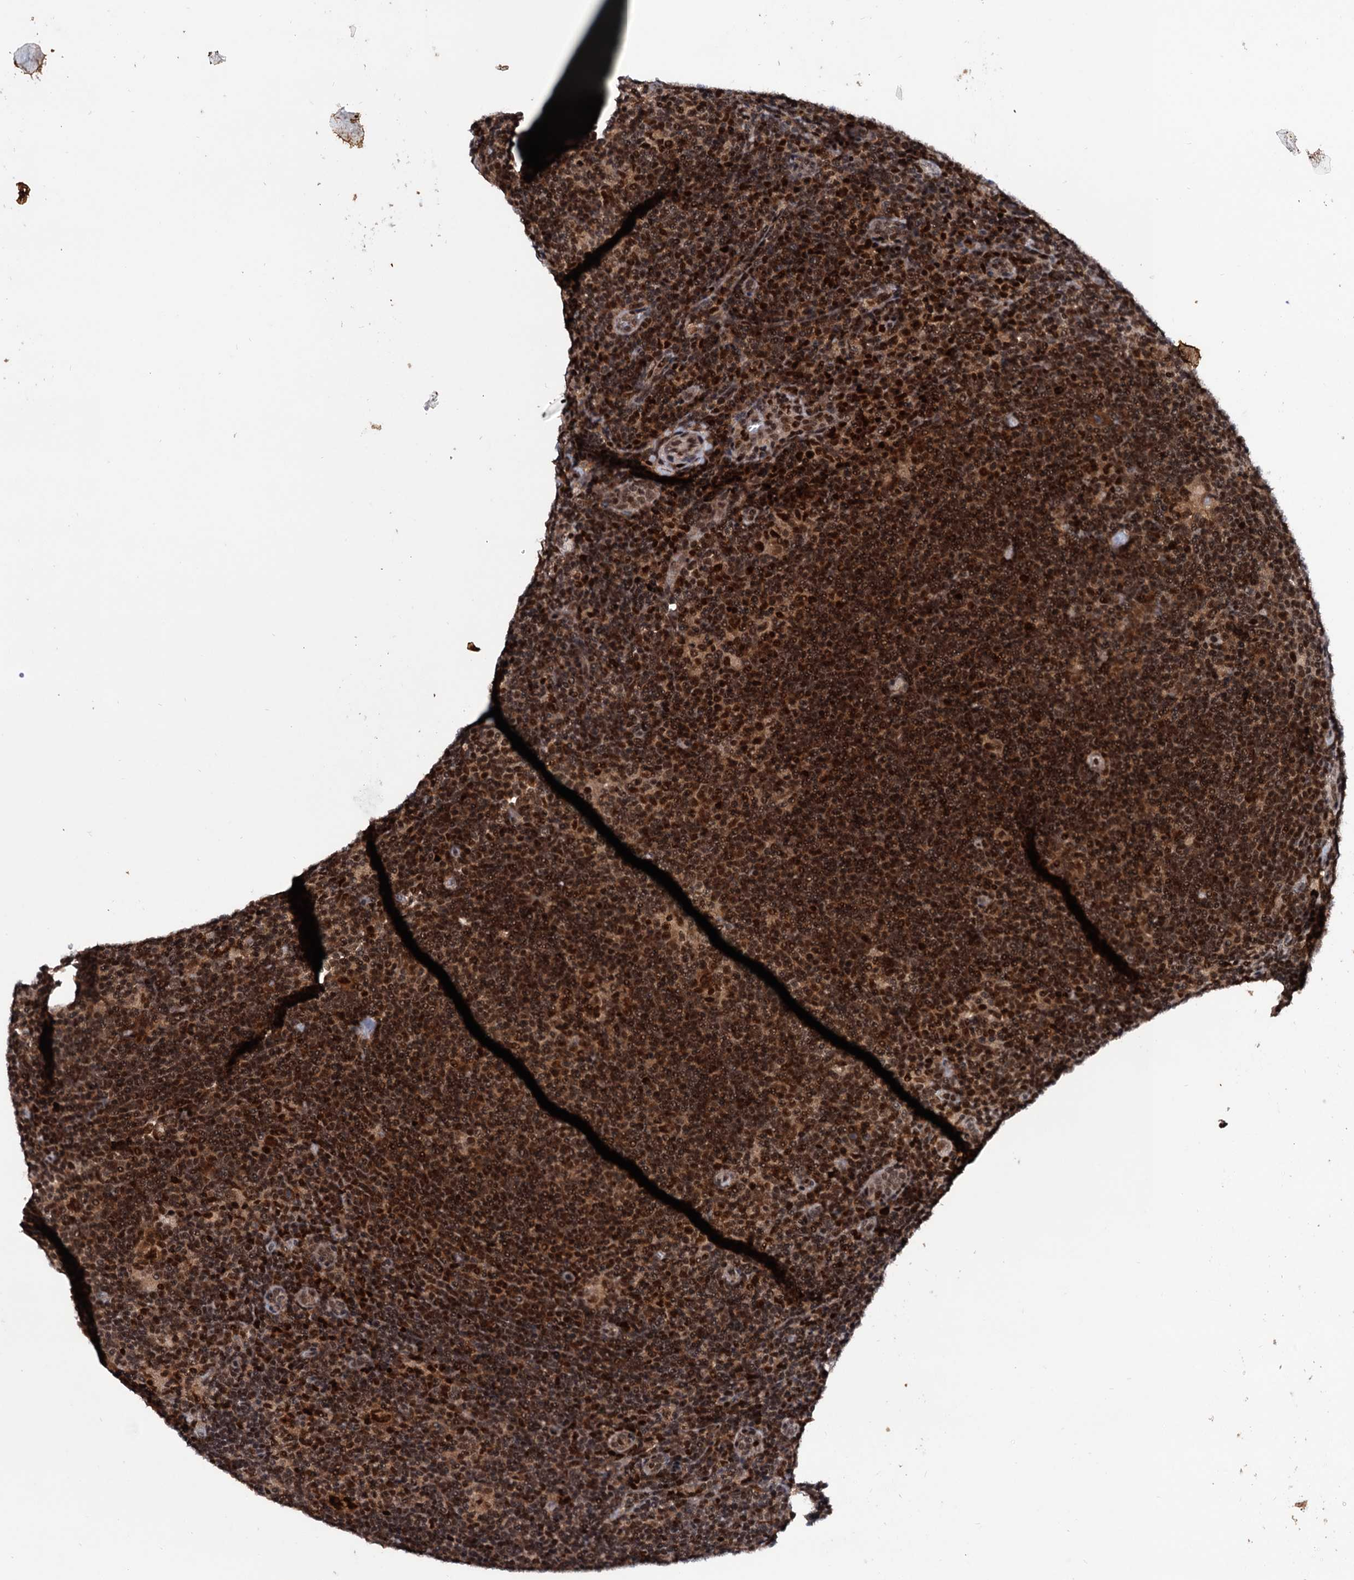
{"staining": {"intensity": "moderate", "quantity": ">75%", "location": "nuclear"}, "tissue": "lymphoma", "cell_type": "Tumor cells", "image_type": "cancer", "snomed": [{"axis": "morphology", "description": "Hodgkin's disease, NOS"}, {"axis": "topography", "description": "Lymph node"}], "caption": "The immunohistochemical stain highlights moderate nuclear staining in tumor cells of Hodgkin's disease tissue.", "gene": "RNASEH2B", "patient": {"sex": "female", "age": 57}}